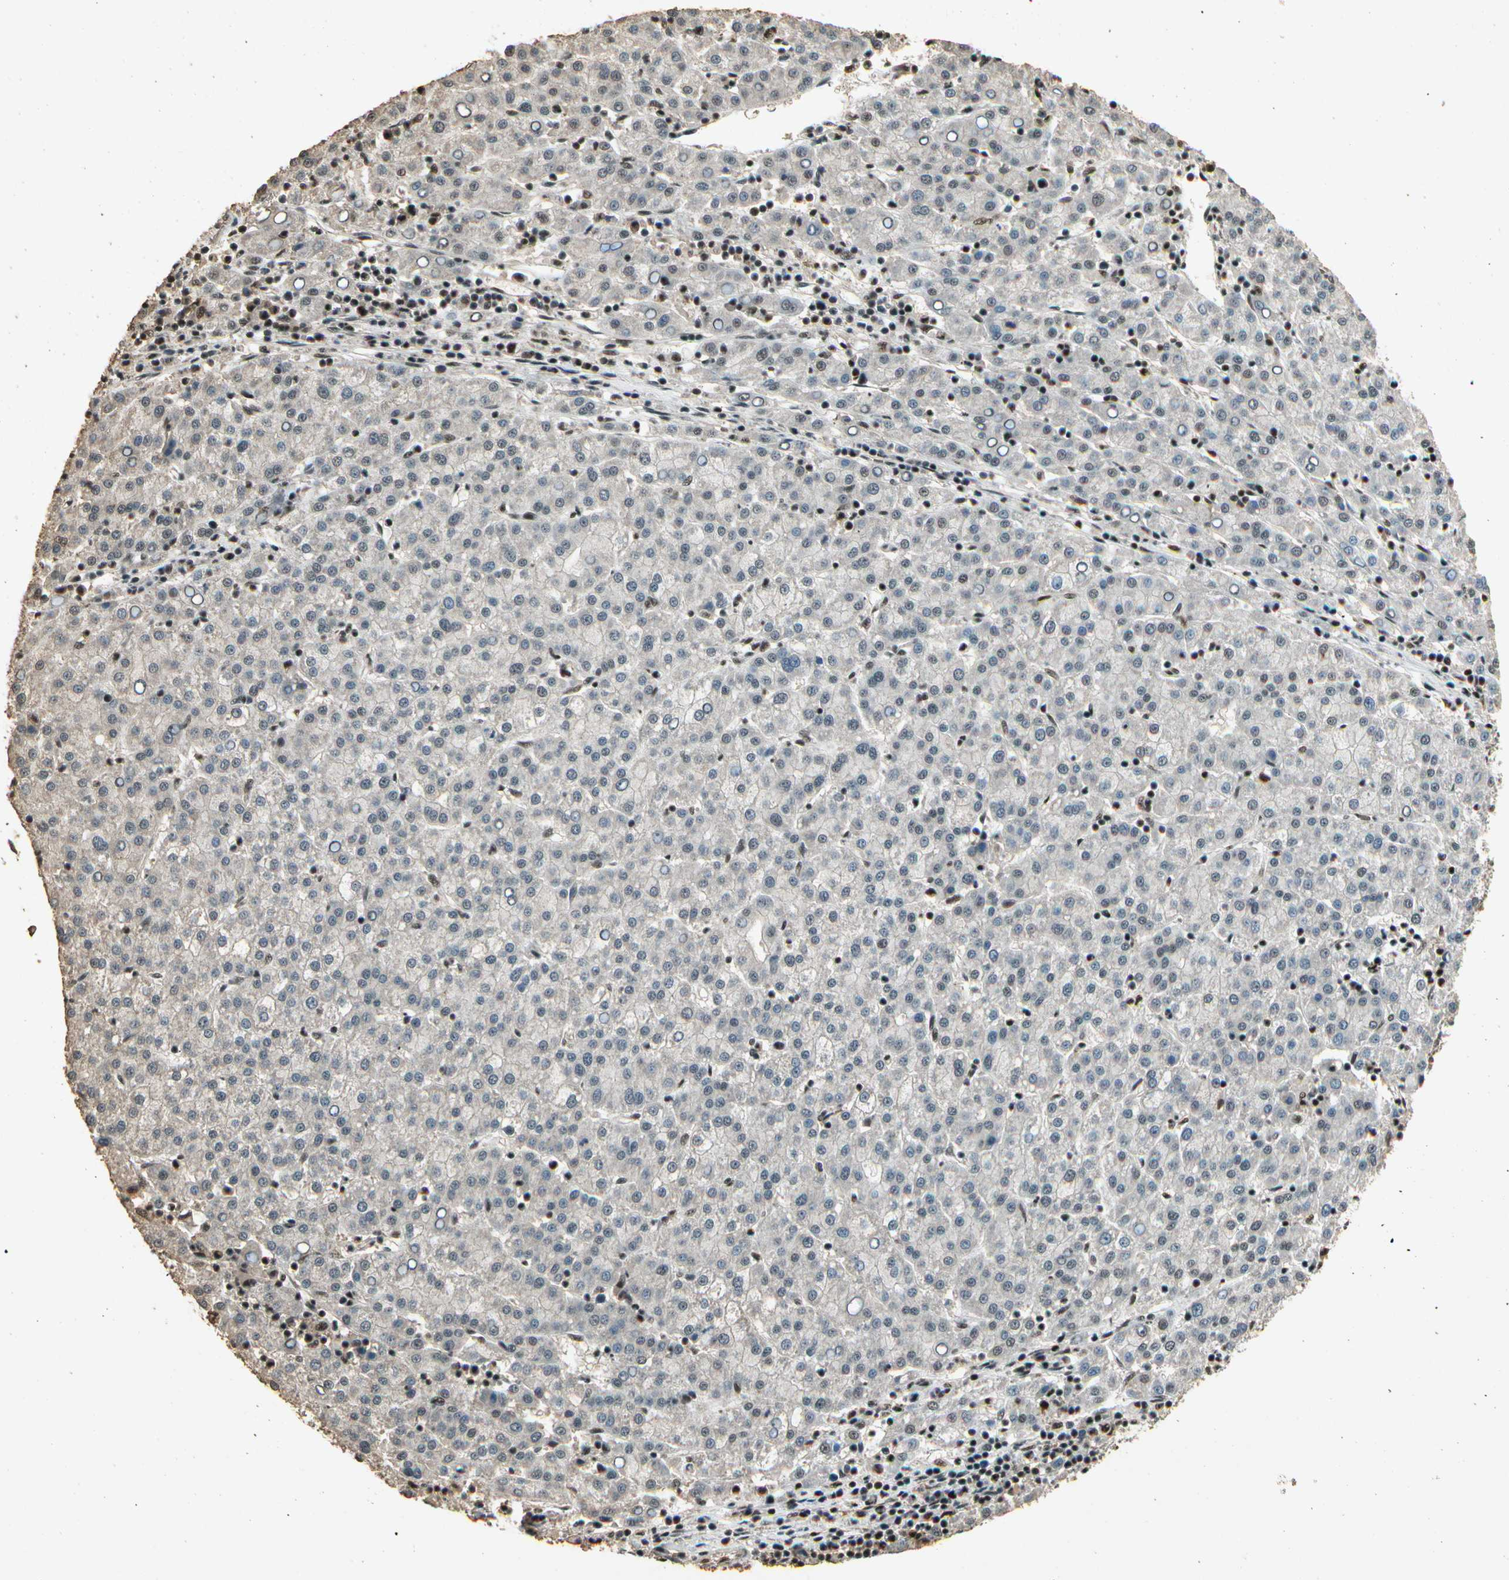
{"staining": {"intensity": "weak", "quantity": "25%-75%", "location": "nuclear"}, "tissue": "liver cancer", "cell_type": "Tumor cells", "image_type": "cancer", "snomed": [{"axis": "morphology", "description": "Carcinoma, Hepatocellular, NOS"}, {"axis": "topography", "description": "Liver"}], "caption": "Tumor cells display low levels of weak nuclear expression in about 25%-75% of cells in liver cancer.", "gene": "RBM25", "patient": {"sex": "female", "age": 58}}